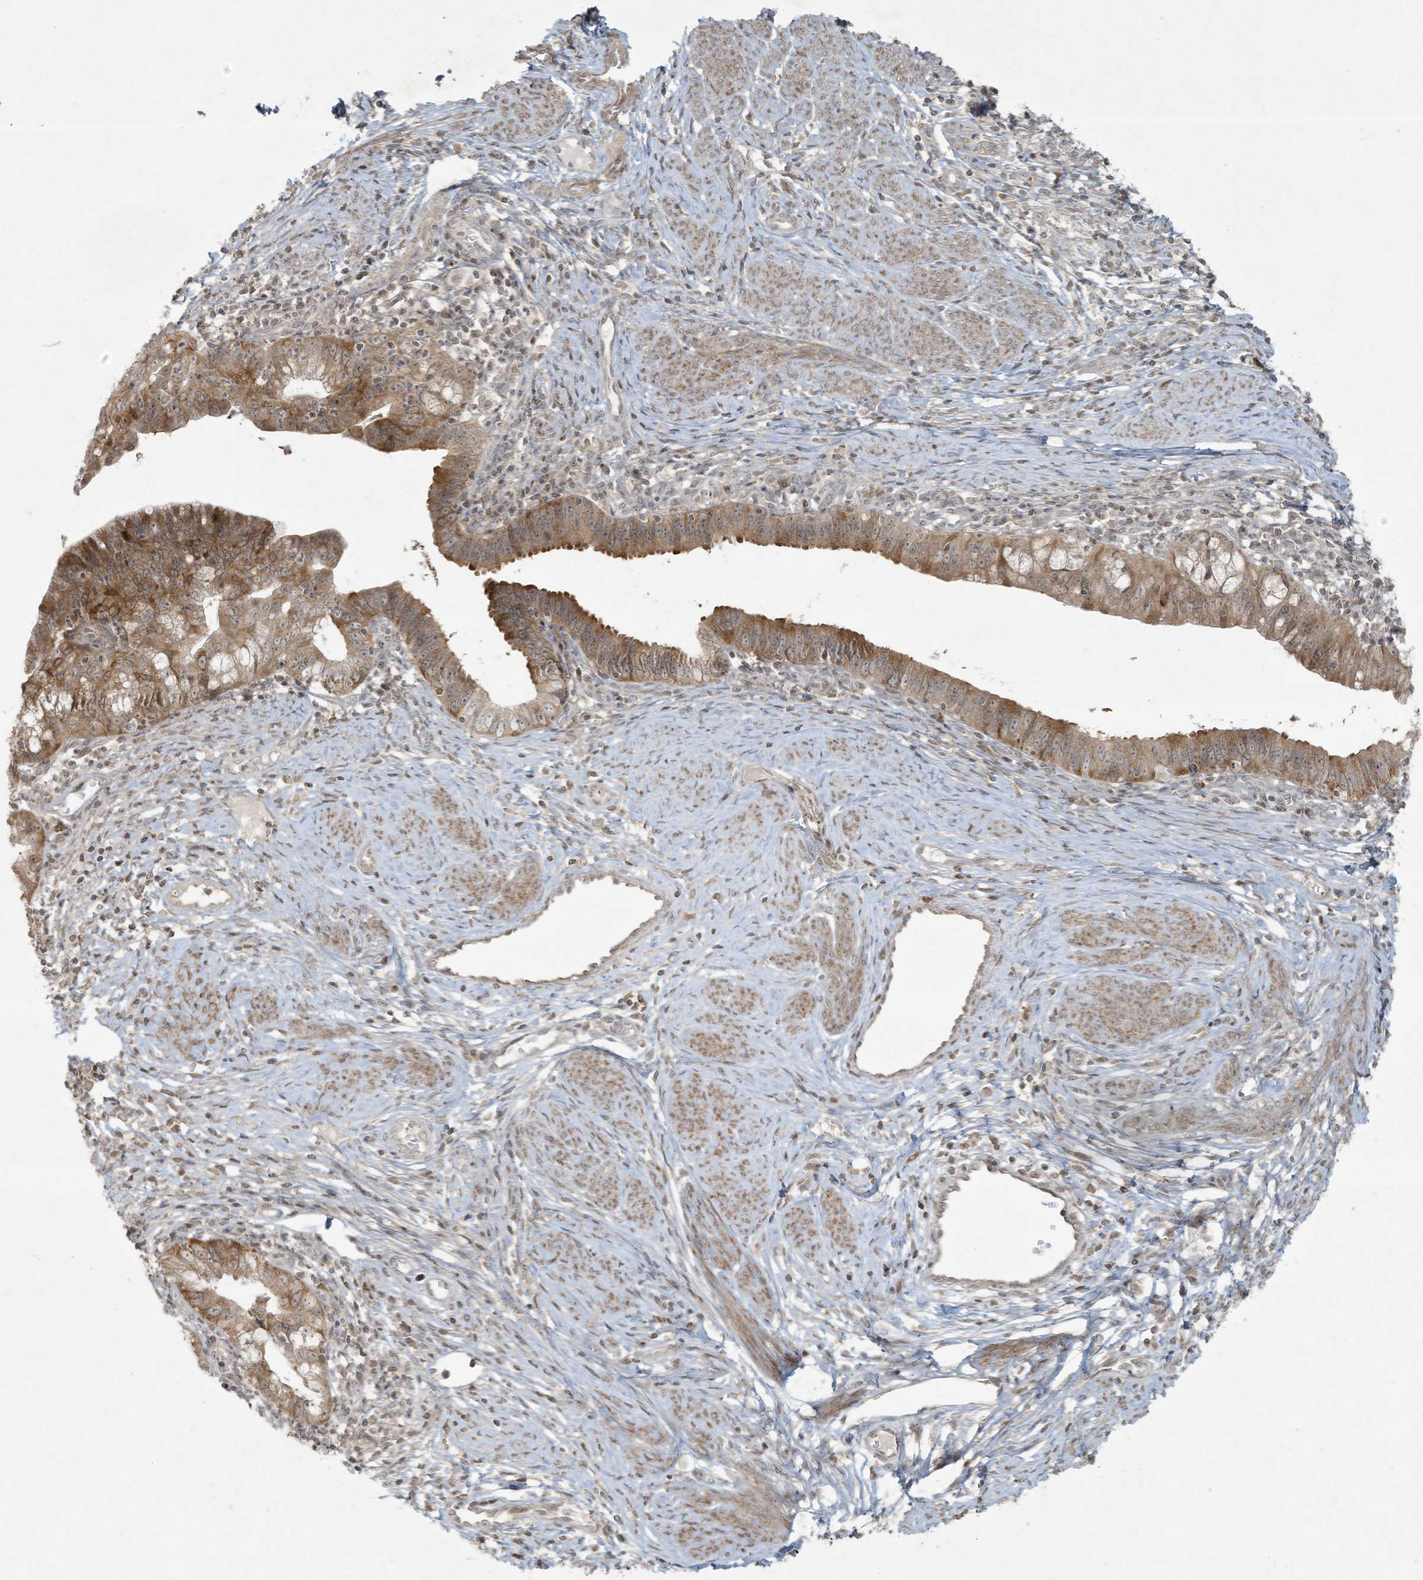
{"staining": {"intensity": "moderate", "quantity": ">75%", "location": "cytoplasmic/membranous"}, "tissue": "cervical cancer", "cell_type": "Tumor cells", "image_type": "cancer", "snomed": [{"axis": "morphology", "description": "Adenocarcinoma, NOS"}, {"axis": "topography", "description": "Cervix"}], "caption": "This histopathology image displays immunohistochemistry (IHC) staining of cervical adenocarcinoma, with medium moderate cytoplasmic/membranous expression in about >75% of tumor cells.", "gene": "ZNF263", "patient": {"sex": "female", "age": 36}}